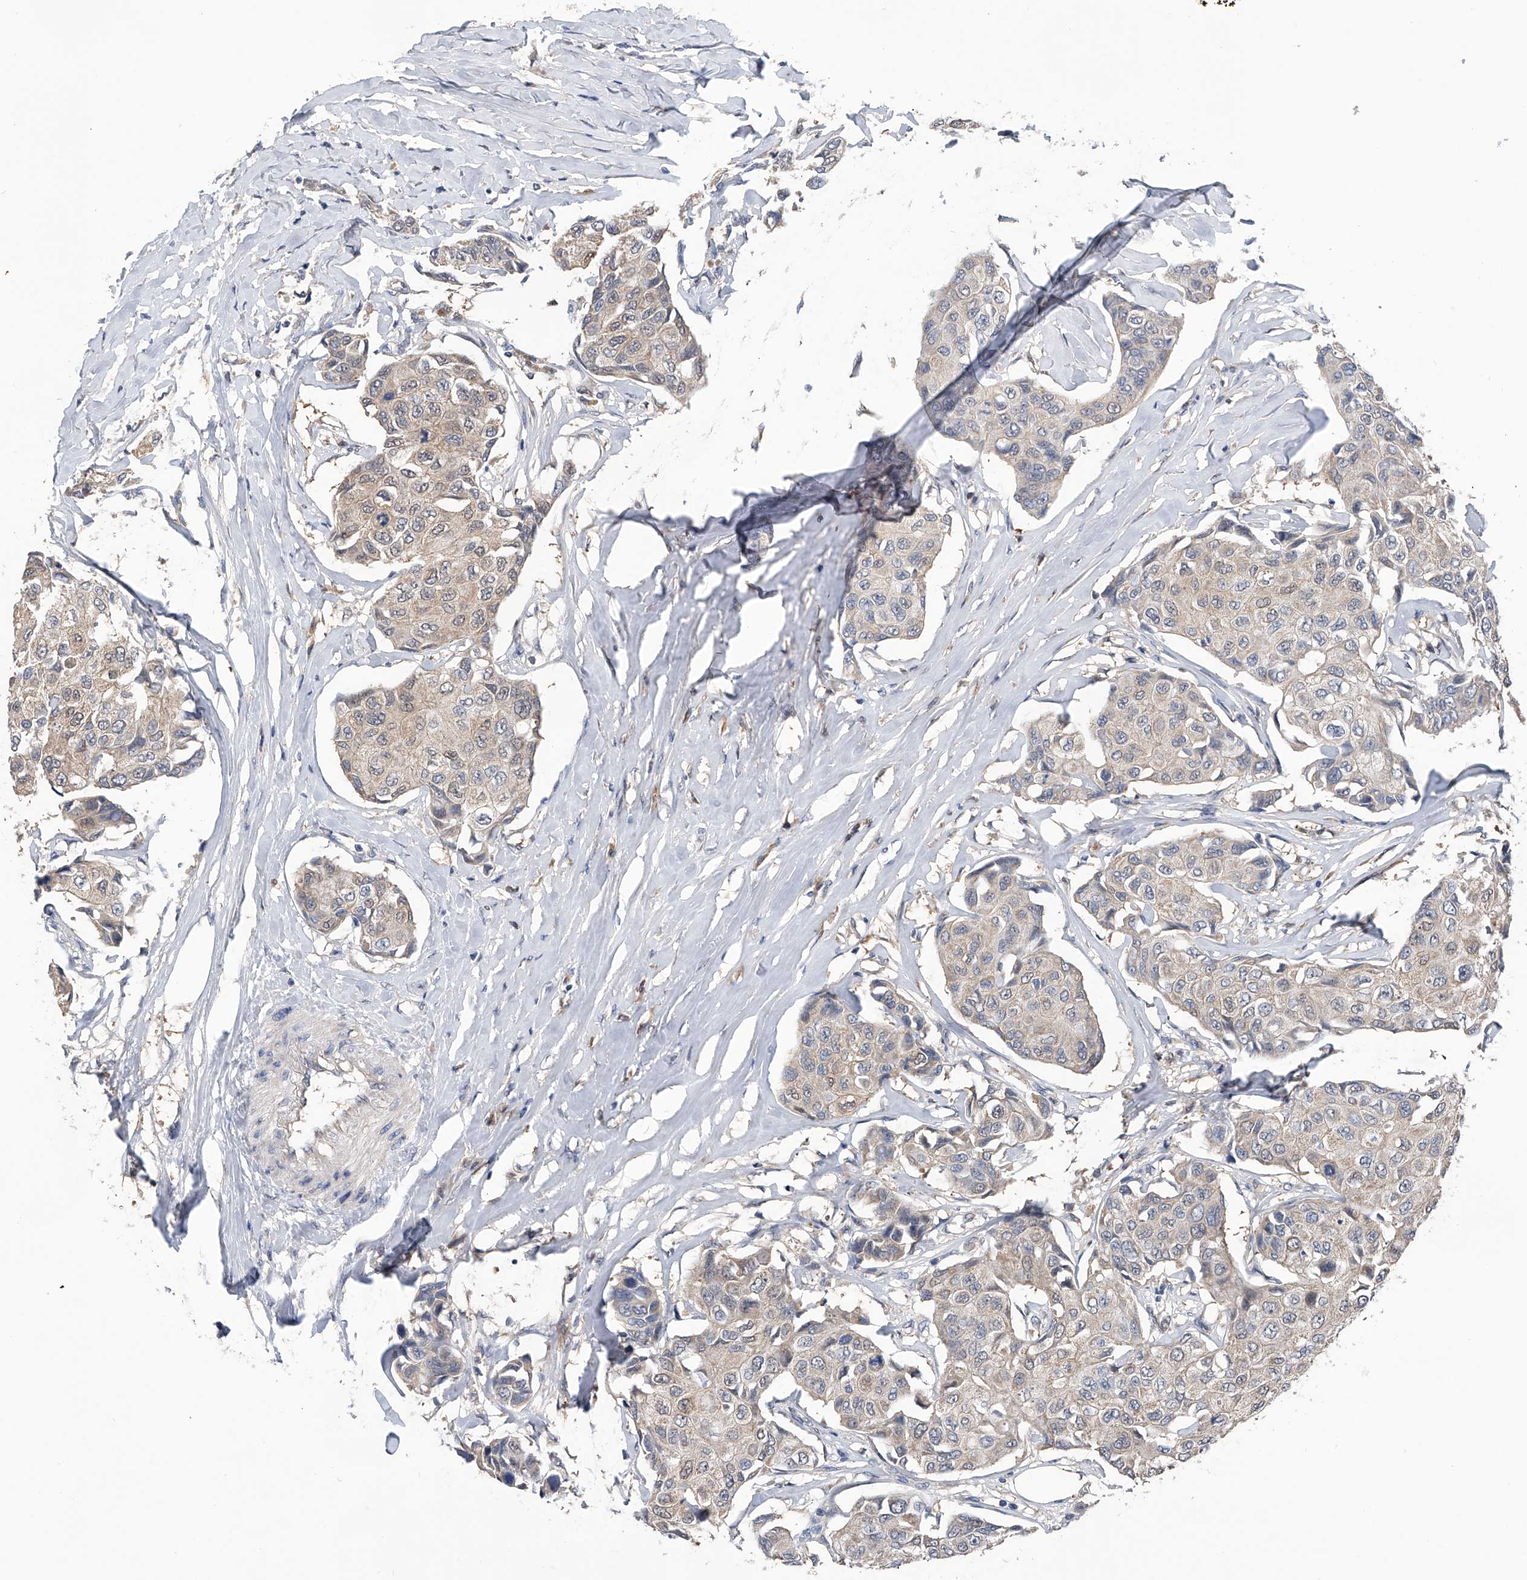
{"staining": {"intensity": "weak", "quantity": "<25%", "location": "cytoplasmic/membranous"}, "tissue": "breast cancer", "cell_type": "Tumor cells", "image_type": "cancer", "snomed": [{"axis": "morphology", "description": "Duct carcinoma"}, {"axis": "topography", "description": "Breast"}], "caption": "Immunohistochemical staining of intraductal carcinoma (breast) demonstrates no significant expression in tumor cells. (DAB (3,3'-diaminobenzidine) immunohistochemistry with hematoxylin counter stain).", "gene": "PGM3", "patient": {"sex": "female", "age": 80}}